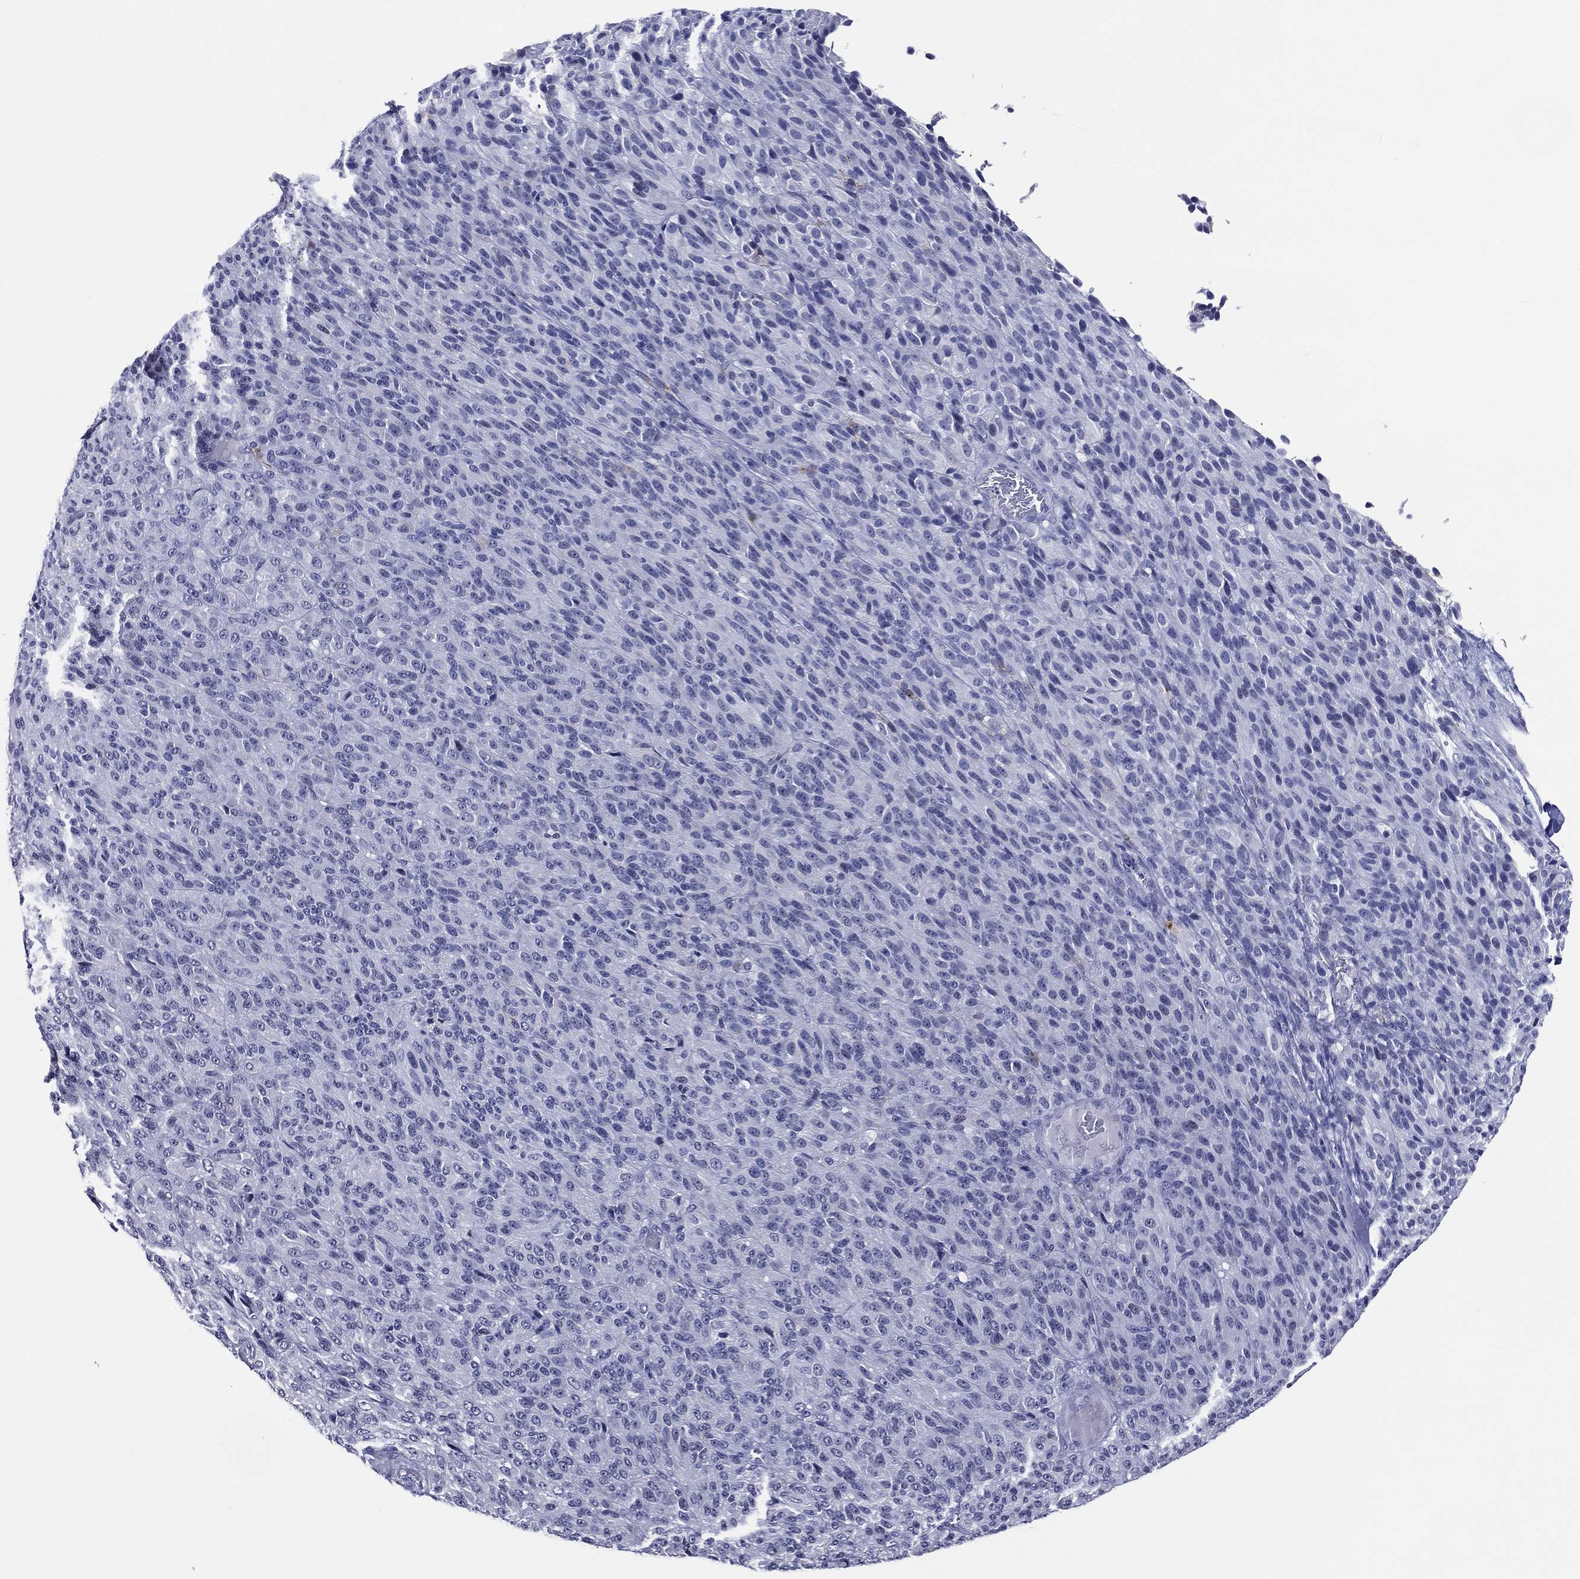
{"staining": {"intensity": "negative", "quantity": "none", "location": "none"}, "tissue": "melanoma", "cell_type": "Tumor cells", "image_type": "cancer", "snomed": [{"axis": "morphology", "description": "Malignant melanoma, Metastatic site"}, {"axis": "topography", "description": "Brain"}], "caption": "IHC micrograph of neoplastic tissue: human melanoma stained with DAB shows no significant protein positivity in tumor cells.", "gene": "ACE2", "patient": {"sex": "female", "age": 56}}